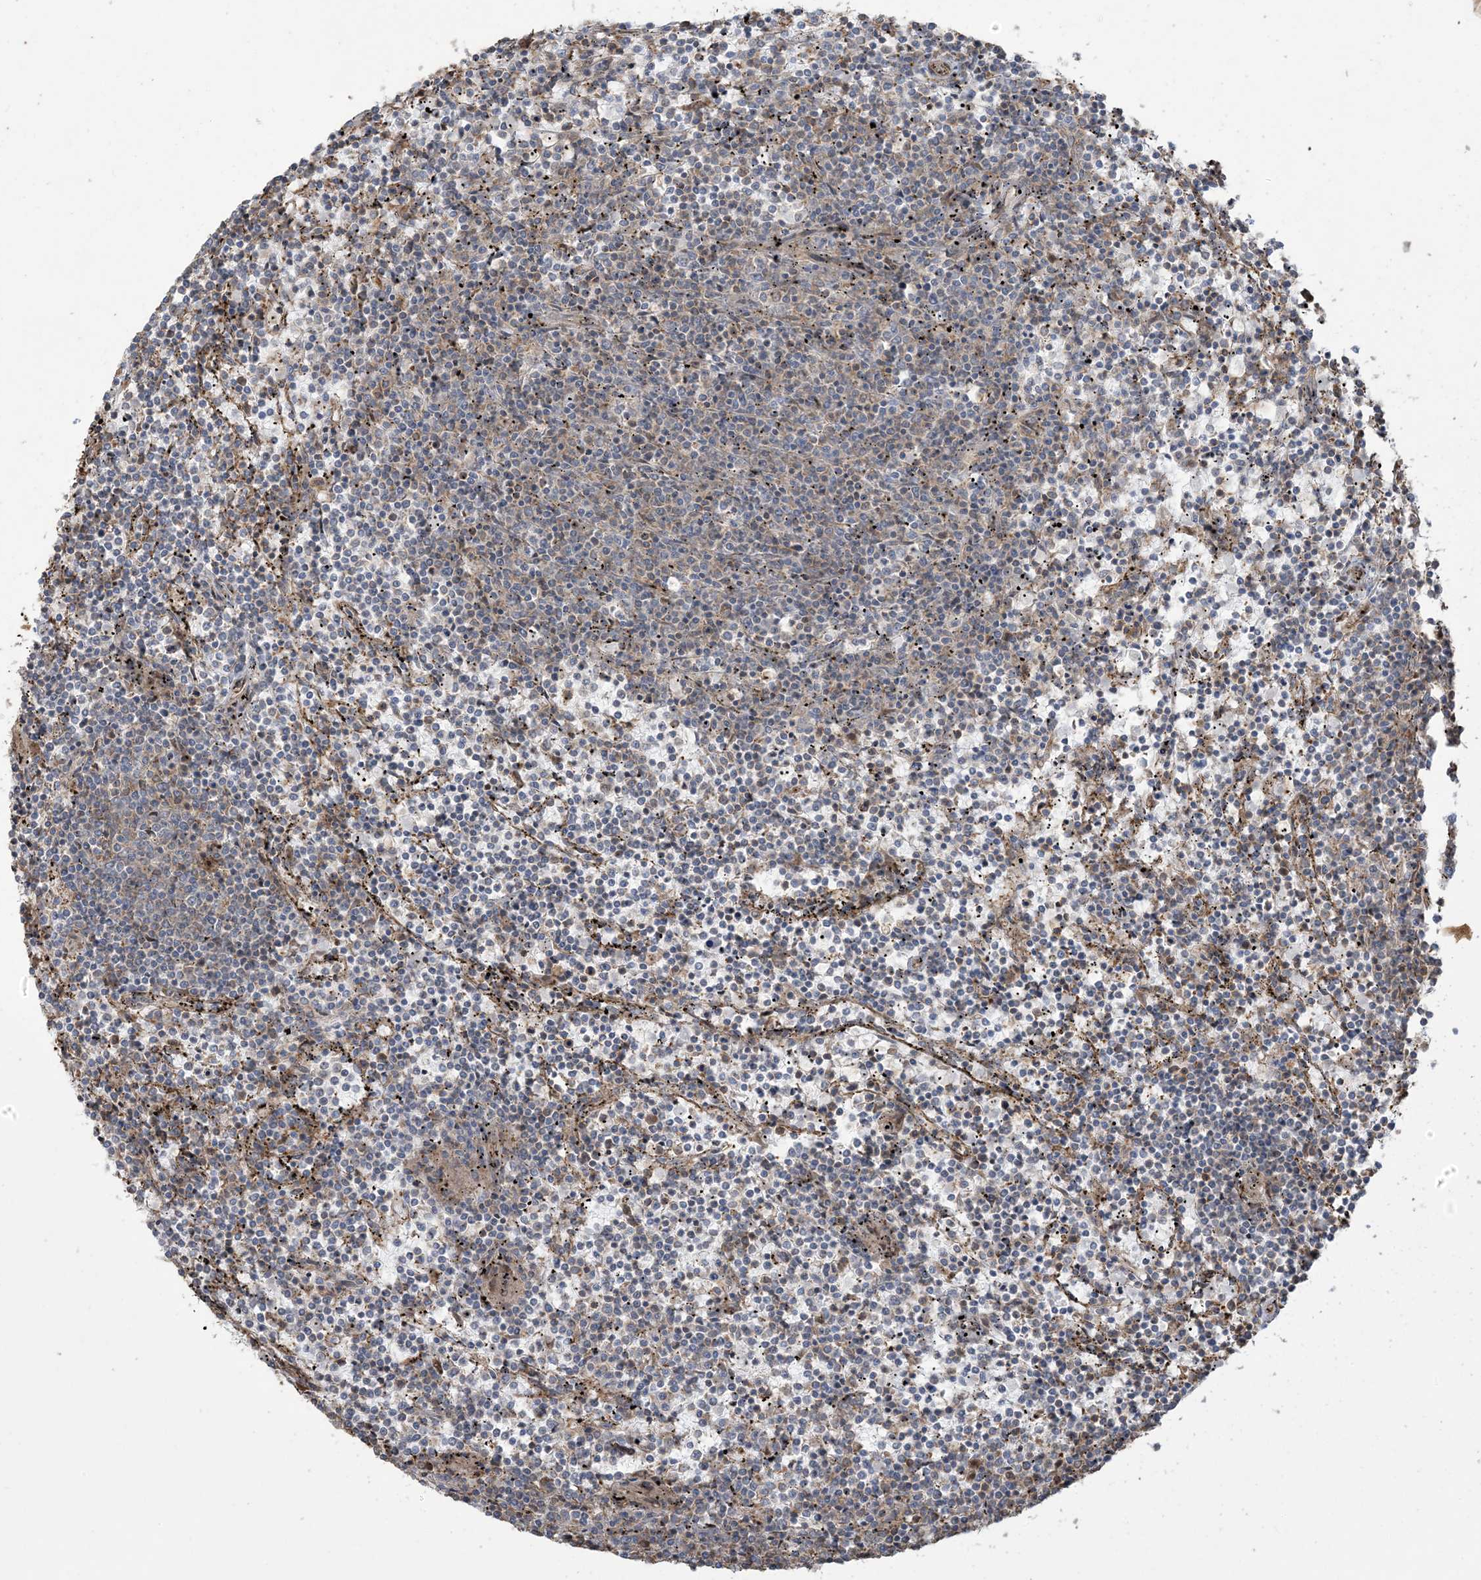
{"staining": {"intensity": "weak", "quantity": "25%-75%", "location": "cytoplasmic/membranous"}, "tissue": "lymphoma", "cell_type": "Tumor cells", "image_type": "cancer", "snomed": [{"axis": "morphology", "description": "Malignant lymphoma, non-Hodgkin's type, Low grade"}, {"axis": "topography", "description": "Spleen"}], "caption": "Low-grade malignant lymphoma, non-Hodgkin's type stained with DAB immunohistochemistry (IHC) demonstrates low levels of weak cytoplasmic/membranous positivity in about 25%-75% of tumor cells. The staining was performed using DAB (3,3'-diaminobenzidine), with brown indicating positive protein expression. Nuclei are stained blue with hematoxylin.", "gene": "KLHL18", "patient": {"sex": "female", "age": 50}}